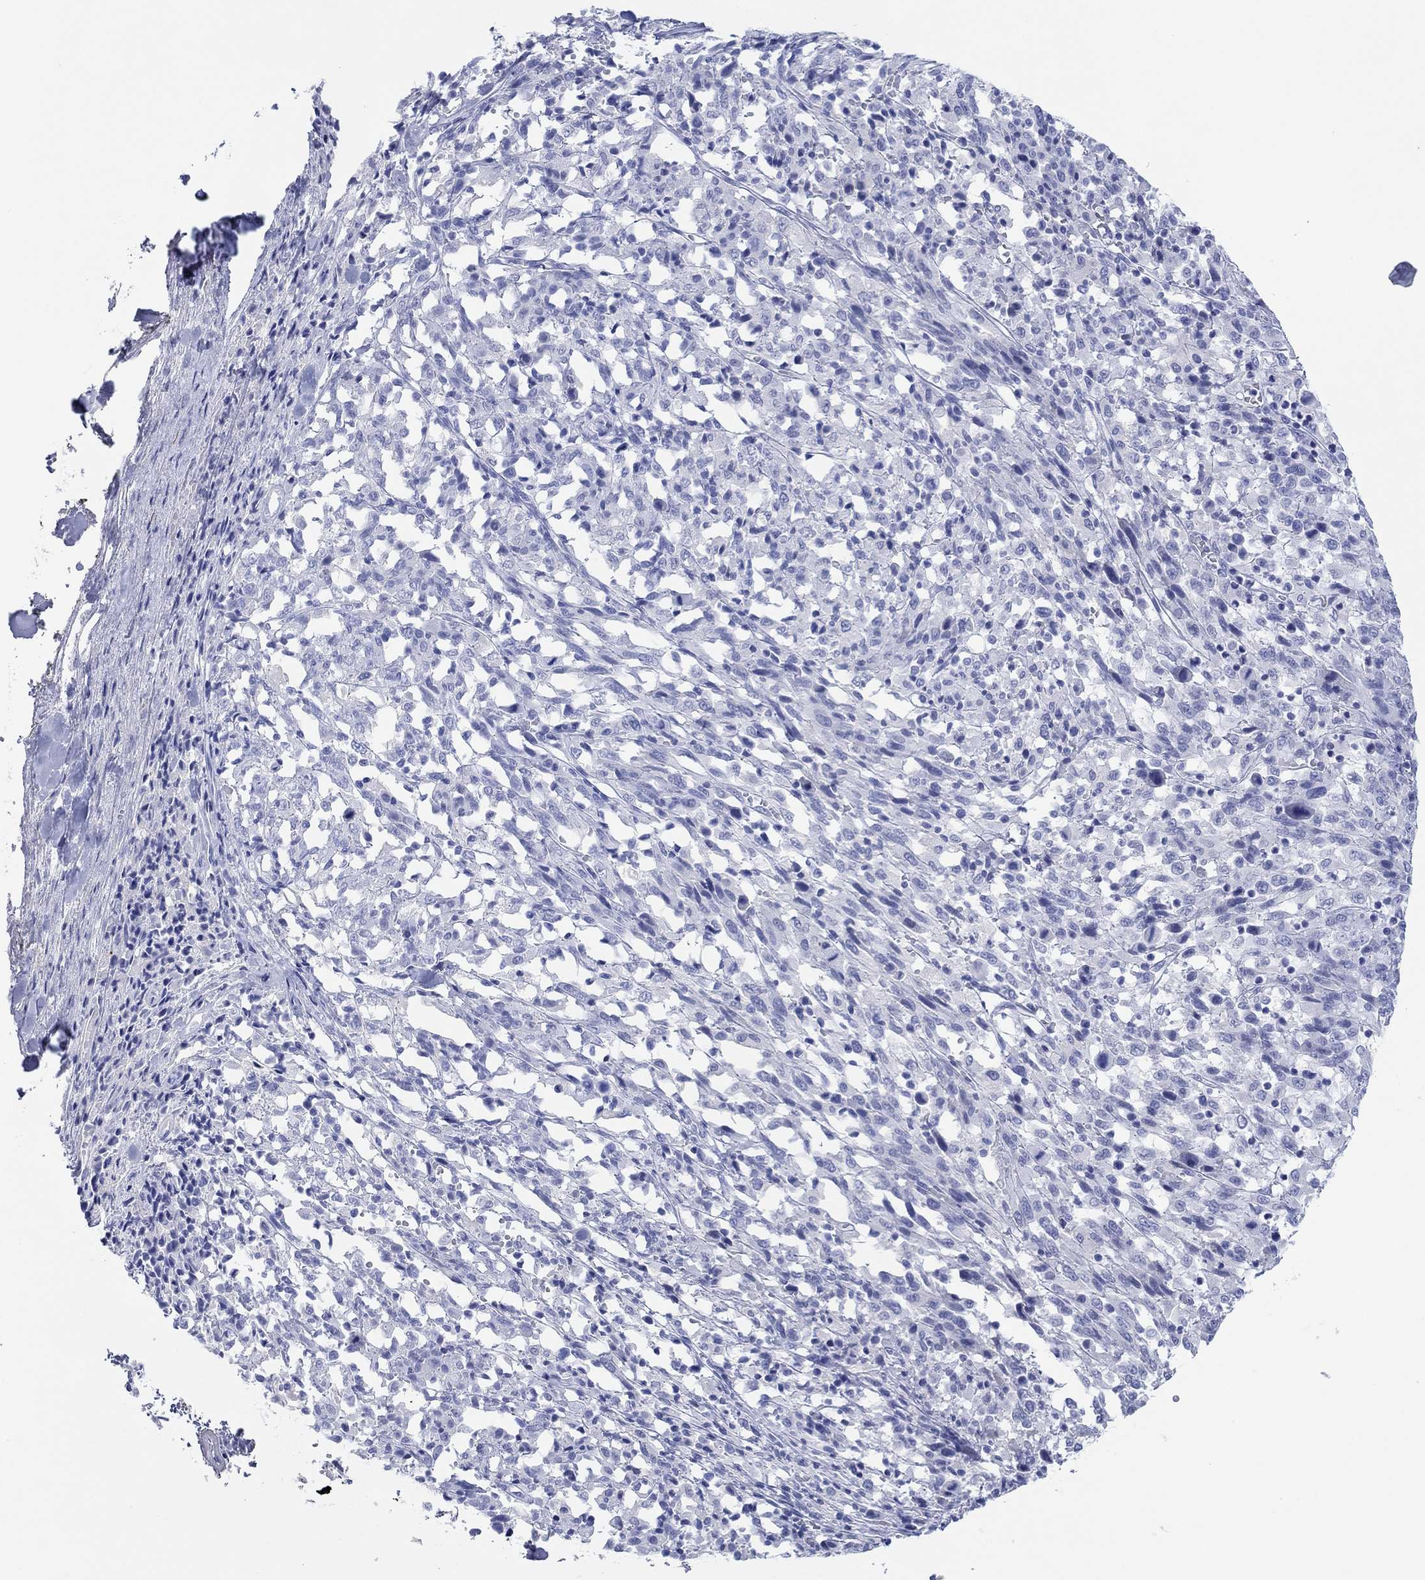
{"staining": {"intensity": "negative", "quantity": "none", "location": "none"}, "tissue": "melanoma", "cell_type": "Tumor cells", "image_type": "cancer", "snomed": [{"axis": "morphology", "description": "Malignant melanoma, NOS"}, {"axis": "topography", "description": "Skin"}], "caption": "The histopathology image shows no significant staining in tumor cells of melanoma.", "gene": "ATP1B1", "patient": {"sex": "female", "age": 91}}